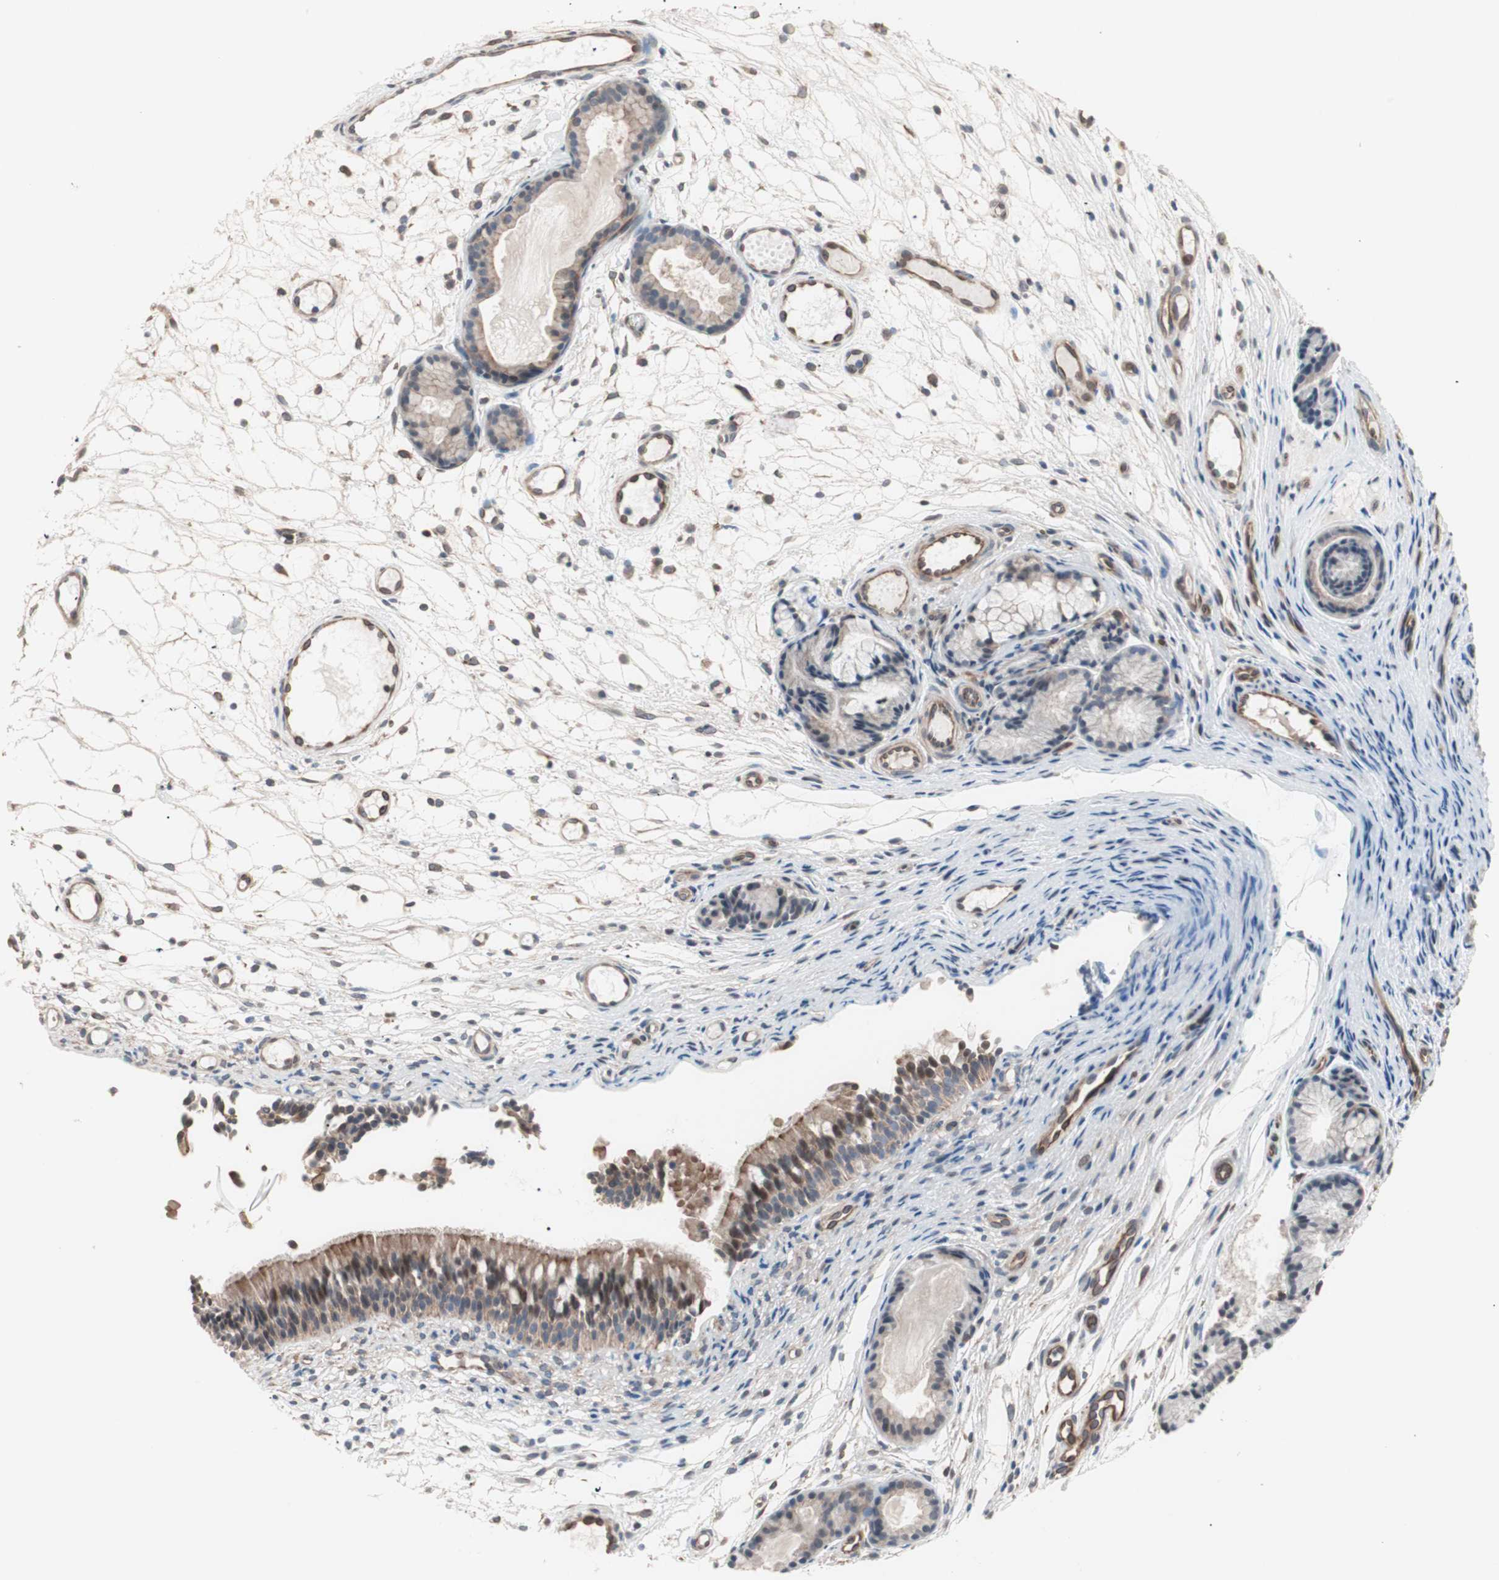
{"staining": {"intensity": "moderate", "quantity": ">75%", "location": "cytoplasmic/membranous"}, "tissue": "nasopharynx", "cell_type": "Respiratory epithelial cells", "image_type": "normal", "snomed": [{"axis": "morphology", "description": "Normal tissue, NOS"}, {"axis": "topography", "description": "Nasopharynx"}], "caption": "The photomicrograph demonstrates a brown stain indicating the presence of a protein in the cytoplasmic/membranous of respiratory epithelial cells in nasopharynx. The staining was performed using DAB to visualize the protein expression in brown, while the nuclei were stained in blue with hematoxylin (Magnification: 20x).", "gene": "SMG1", "patient": {"sex": "female", "age": 54}}